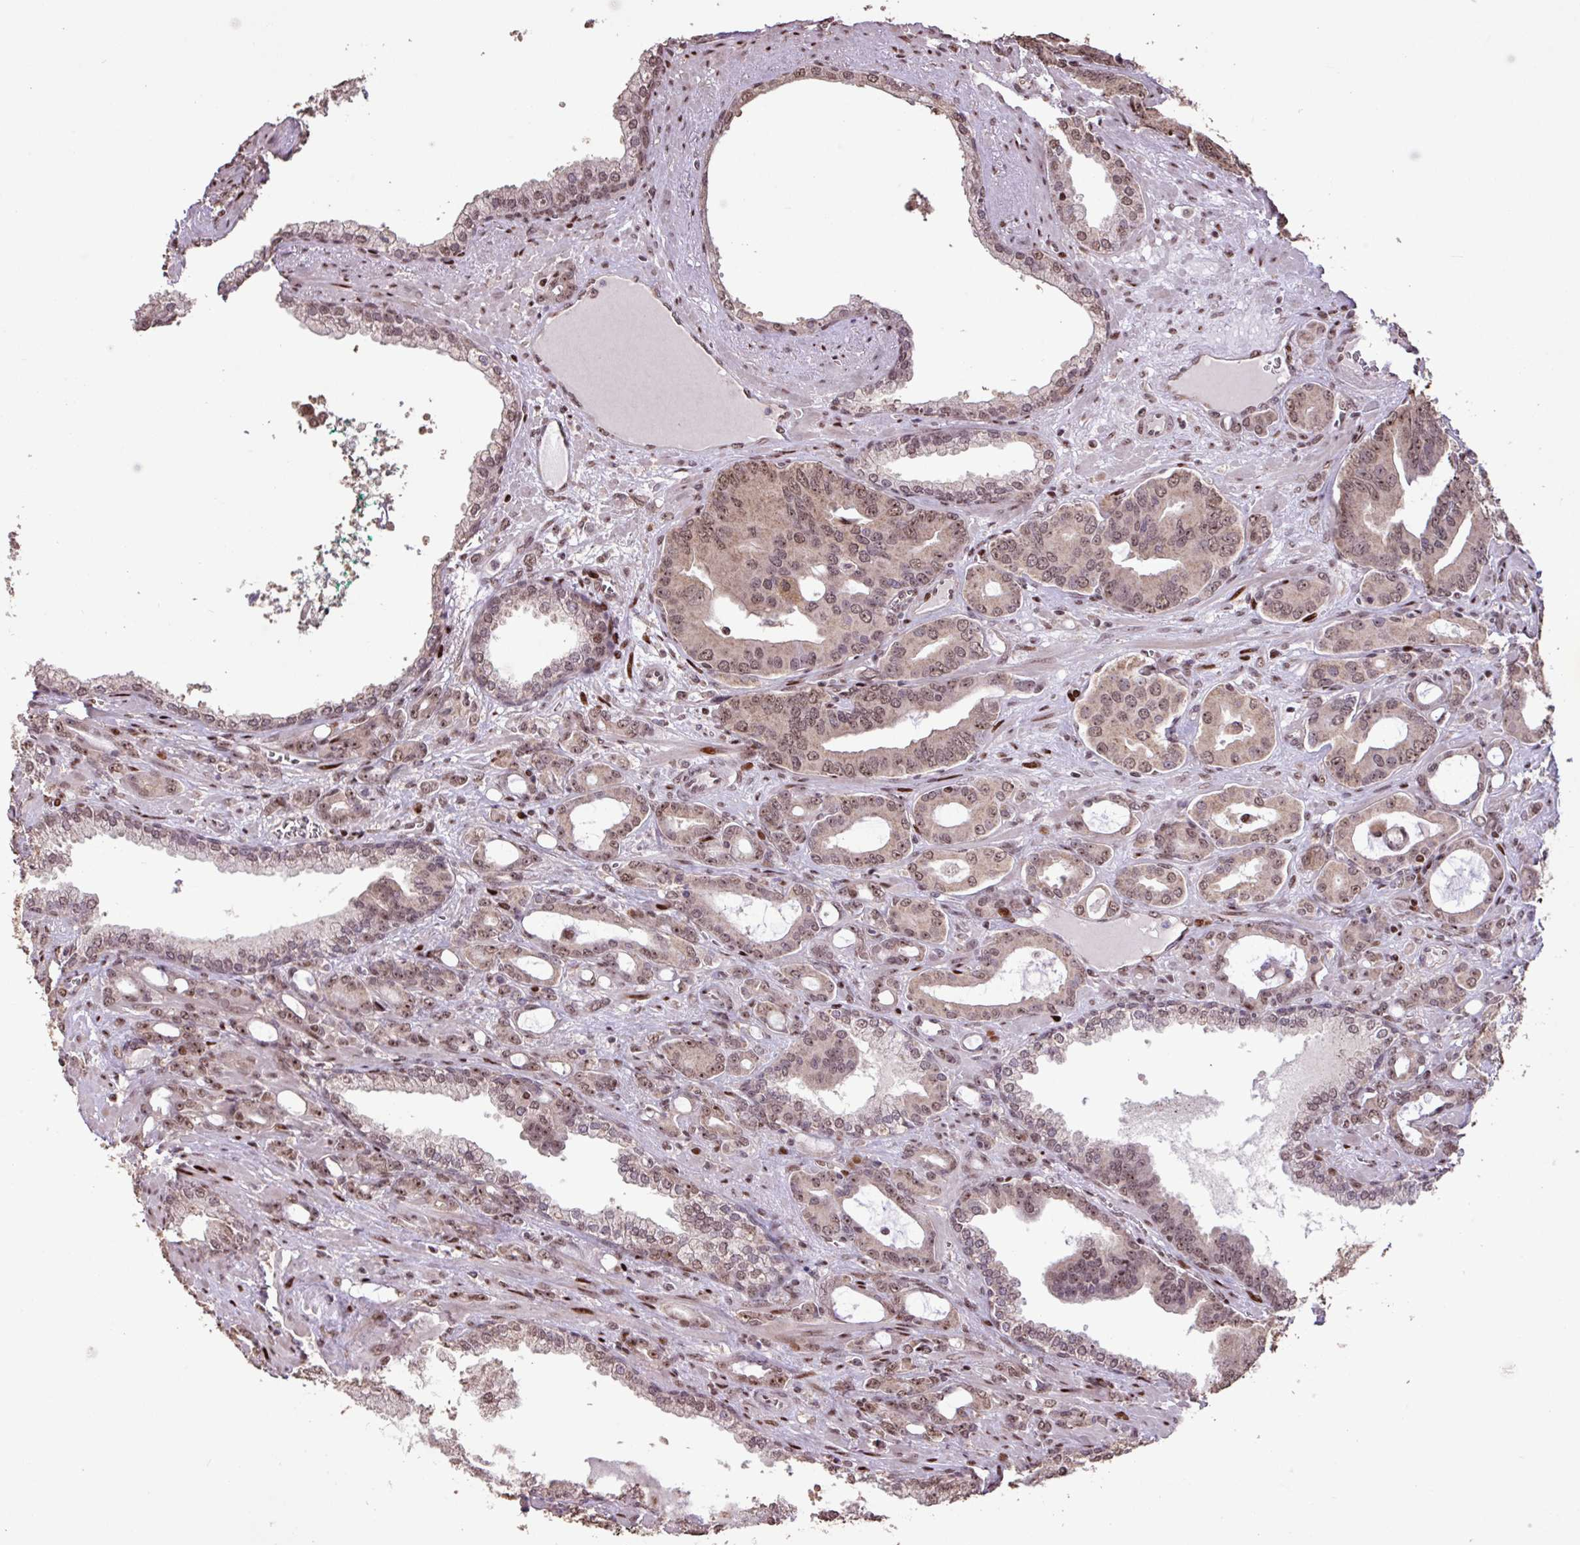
{"staining": {"intensity": "weak", "quantity": ">75%", "location": "cytoplasmic/membranous,nuclear"}, "tissue": "prostate cancer", "cell_type": "Tumor cells", "image_type": "cancer", "snomed": [{"axis": "morphology", "description": "Adenocarcinoma, High grade"}, {"axis": "topography", "description": "Prostate"}], "caption": "The immunohistochemical stain labels weak cytoplasmic/membranous and nuclear staining in tumor cells of prostate adenocarcinoma (high-grade) tissue.", "gene": "ZNF709", "patient": {"sex": "male", "age": 72}}